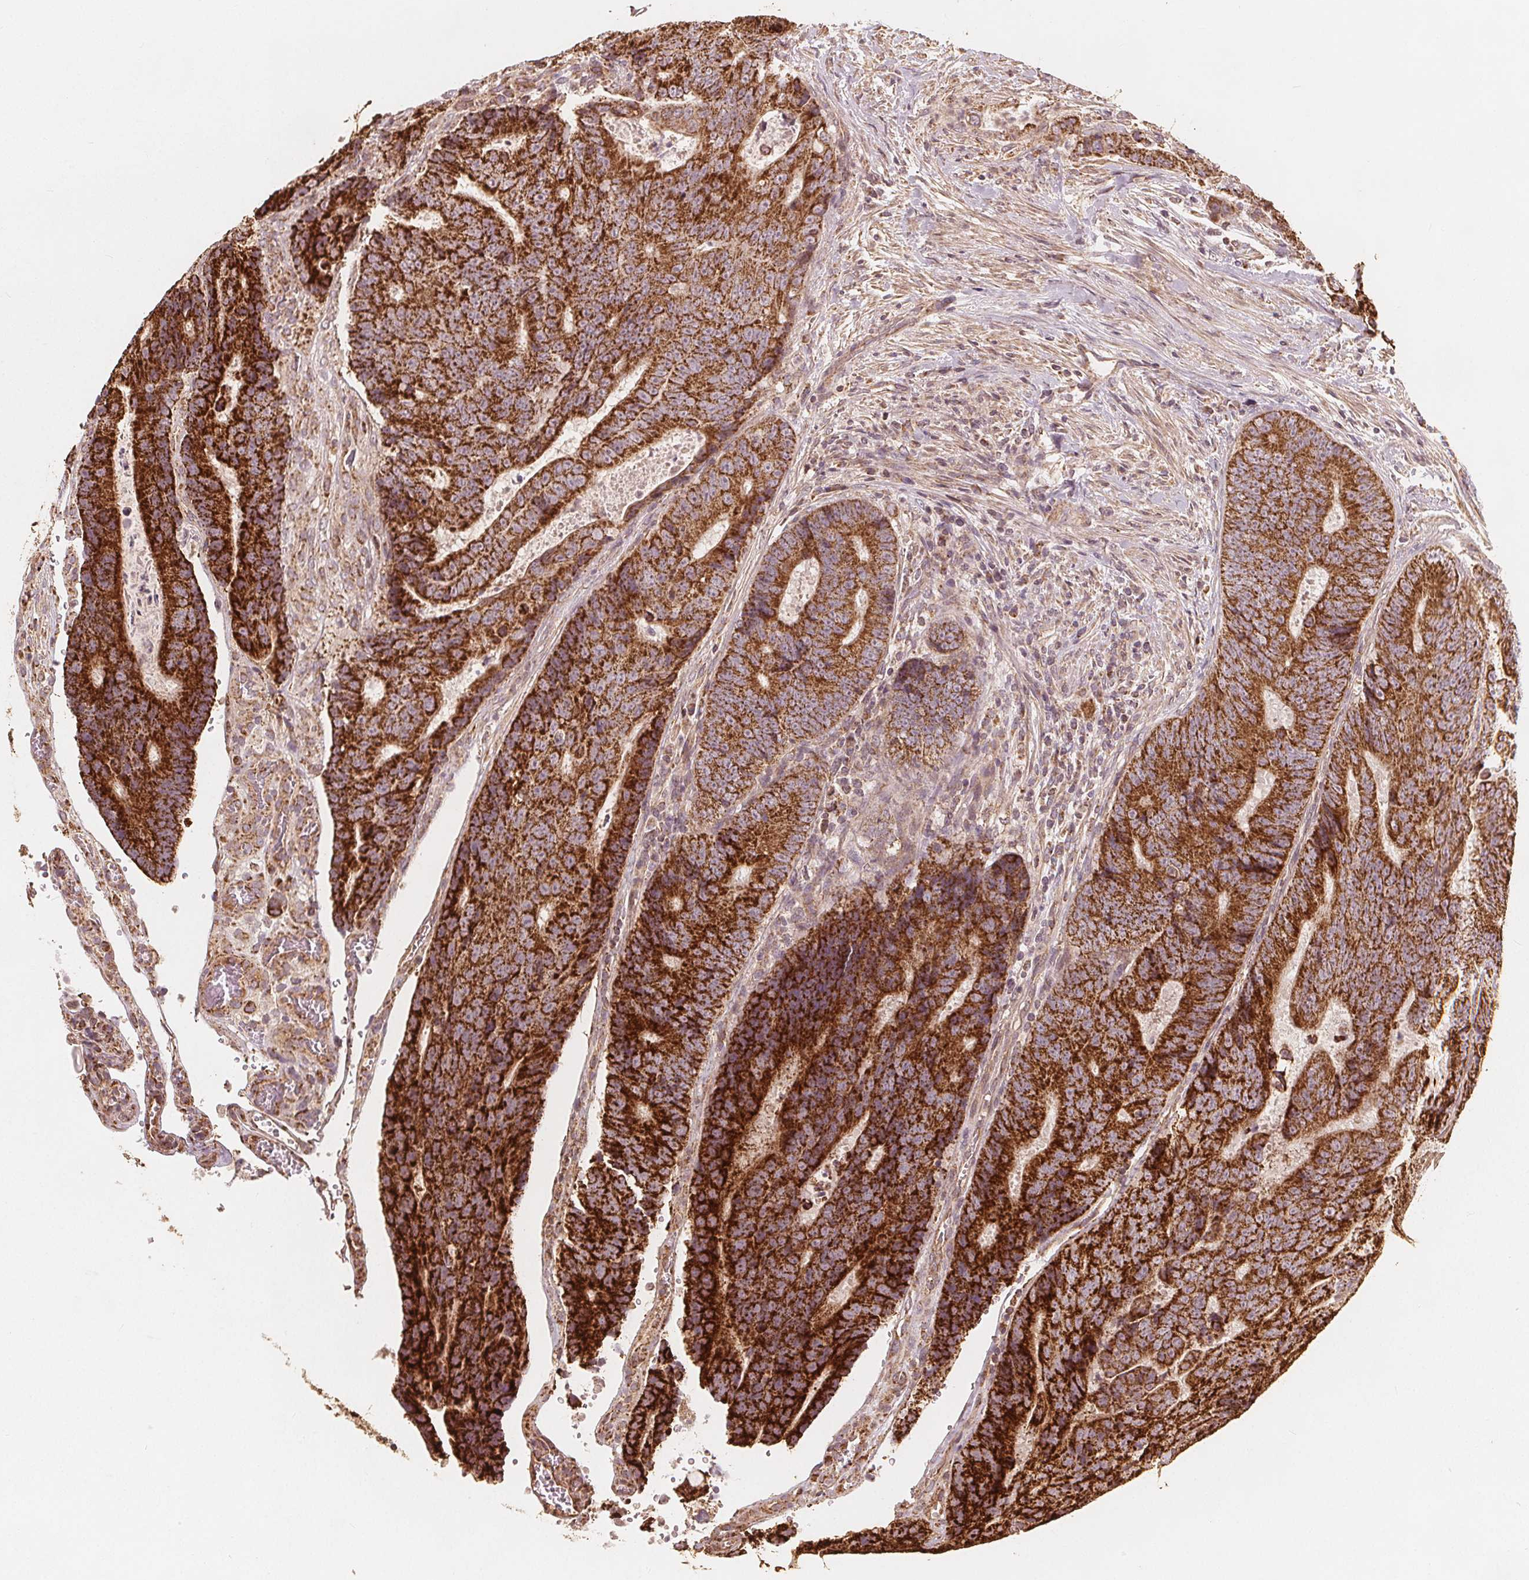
{"staining": {"intensity": "strong", "quantity": ">75%", "location": "cytoplasmic/membranous"}, "tissue": "colorectal cancer", "cell_type": "Tumor cells", "image_type": "cancer", "snomed": [{"axis": "morphology", "description": "Adenocarcinoma, NOS"}, {"axis": "topography", "description": "Colon"}], "caption": "About >75% of tumor cells in colorectal cancer show strong cytoplasmic/membranous protein expression as visualized by brown immunohistochemical staining.", "gene": "PEX26", "patient": {"sex": "female", "age": 48}}